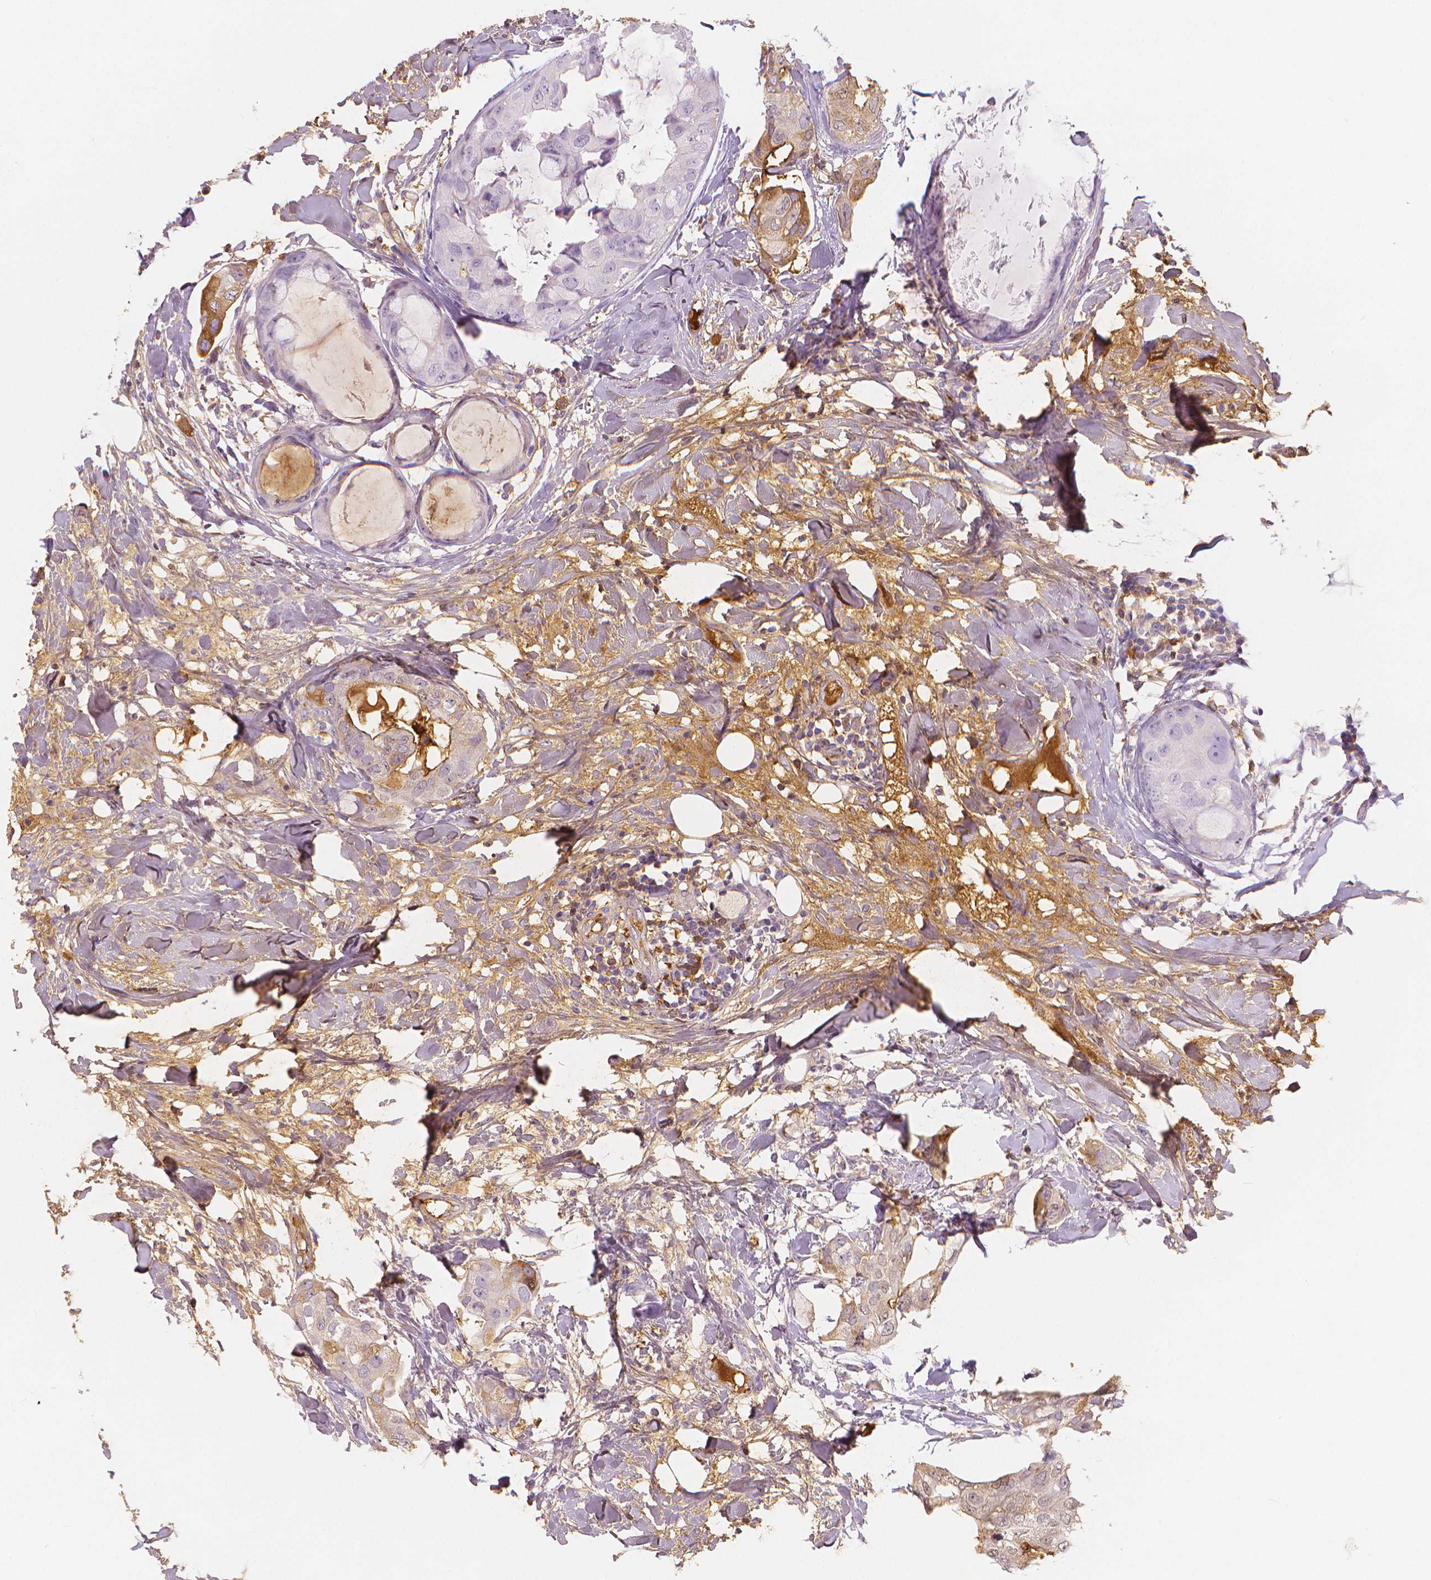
{"staining": {"intensity": "moderate", "quantity": "<25%", "location": "cytoplasmic/membranous"}, "tissue": "breast cancer", "cell_type": "Tumor cells", "image_type": "cancer", "snomed": [{"axis": "morphology", "description": "Normal tissue, NOS"}, {"axis": "morphology", "description": "Duct carcinoma"}, {"axis": "topography", "description": "Breast"}], "caption": "Breast cancer (infiltrating ductal carcinoma) stained with DAB (3,3'-diaminobenzidine) IHC shows low levels of moderate cytoplasmic/membranous staining in about <25% of tumor cells.", "gene": "APOA4", "patient": {"sex": "female", "age": 40}}